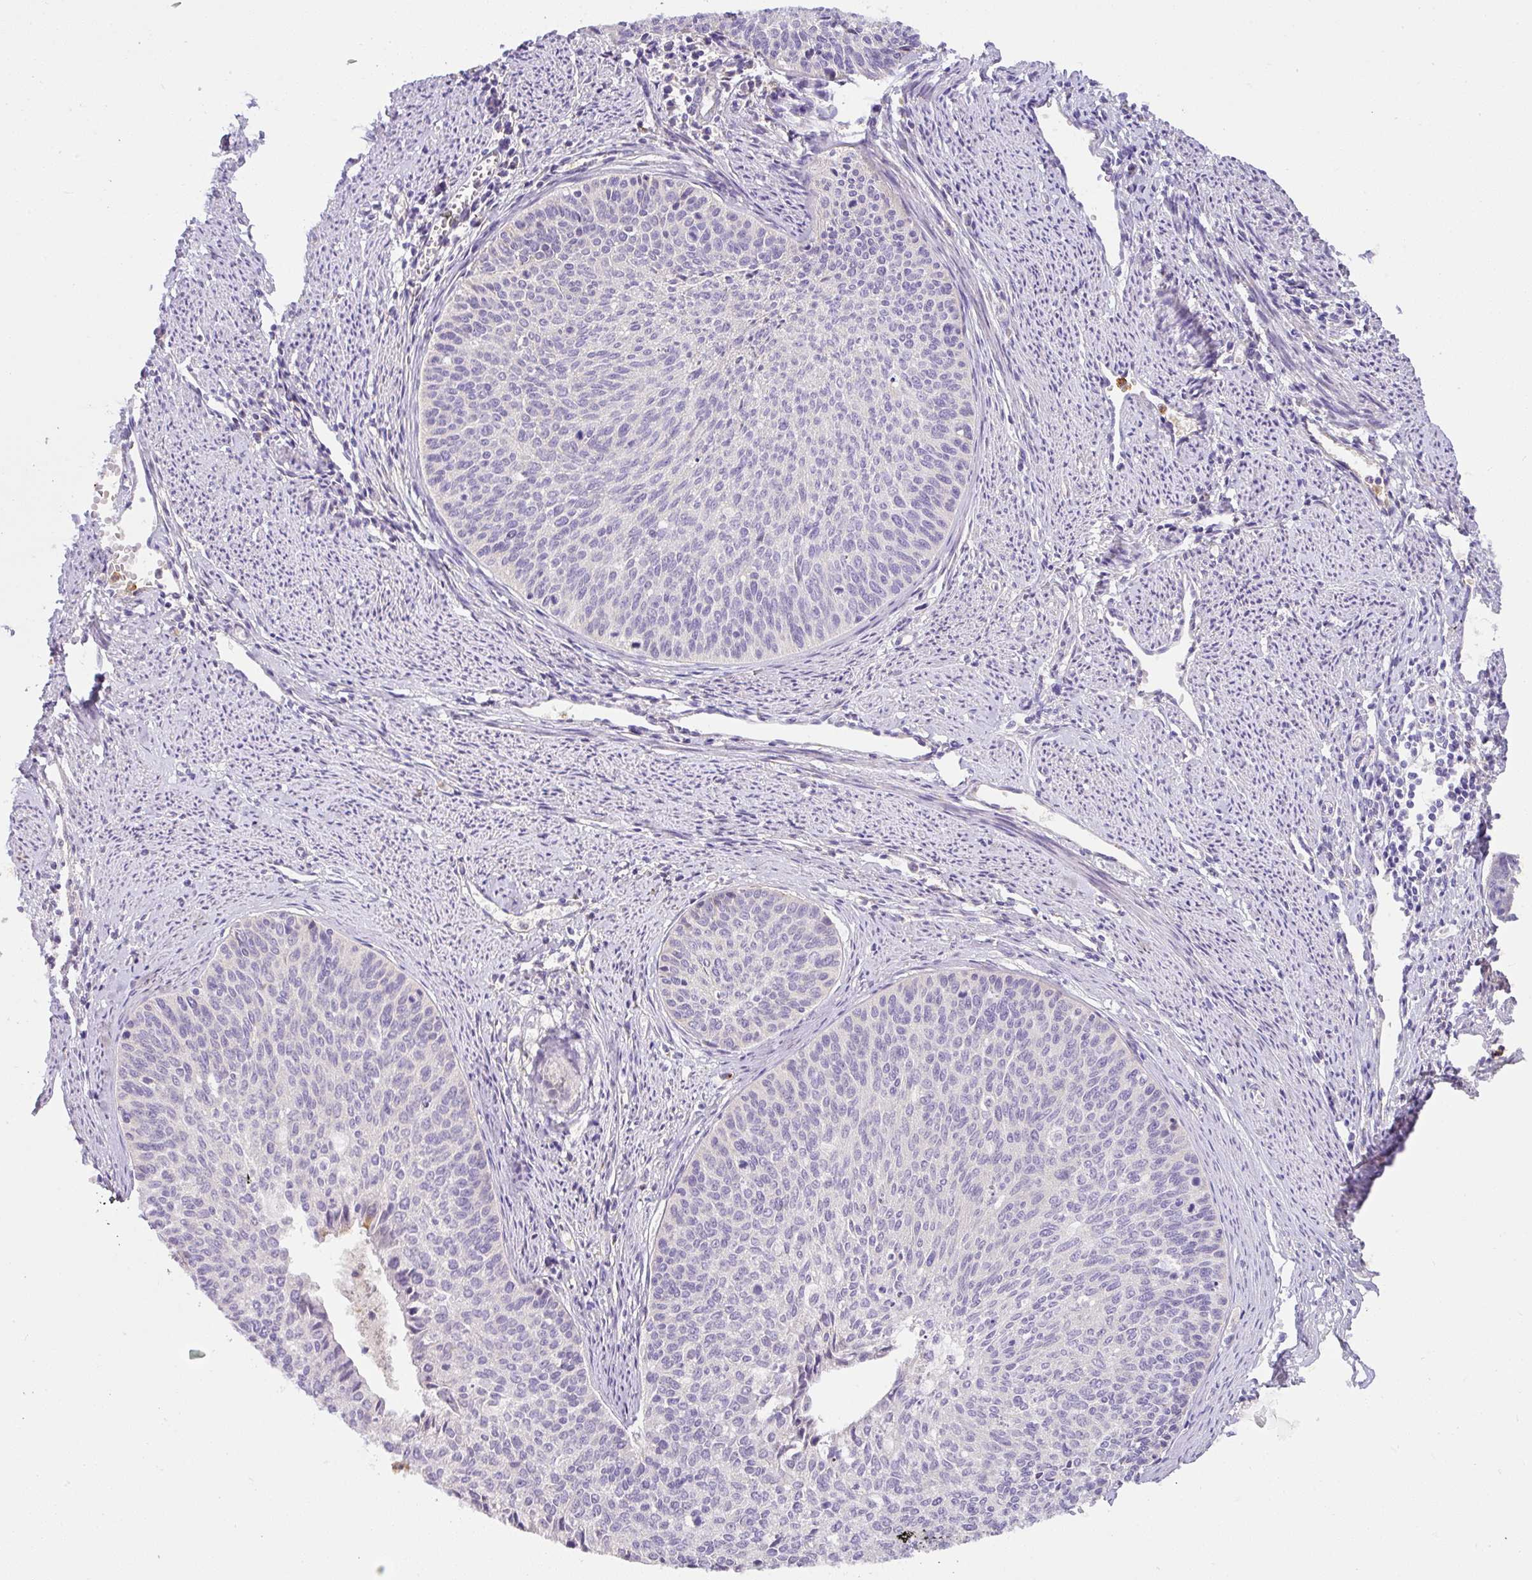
{"staining": {"intensity": "negative", "quantity": "none", "location": "none"}, "tissue": "cervical cancer", "cell_type": "Tumor cells", "image_type": "cancer", "snomed": [{"axis": "morphology", "description": "Squamous cell carcinoma, NOS"}, {"axis": "topography", "description": "Cervix"}], "caption": "Immunohistochemistry (IHC) histopathology image of neoplastic tissue: human cervical squamous cell carcinoma stained with DAB (3,3'-diaminobenzidine) exhibits no significant protein positivity in tumor cells.", "gene": "CRISP3", "patient": {"sex": "female", "age": 55}}